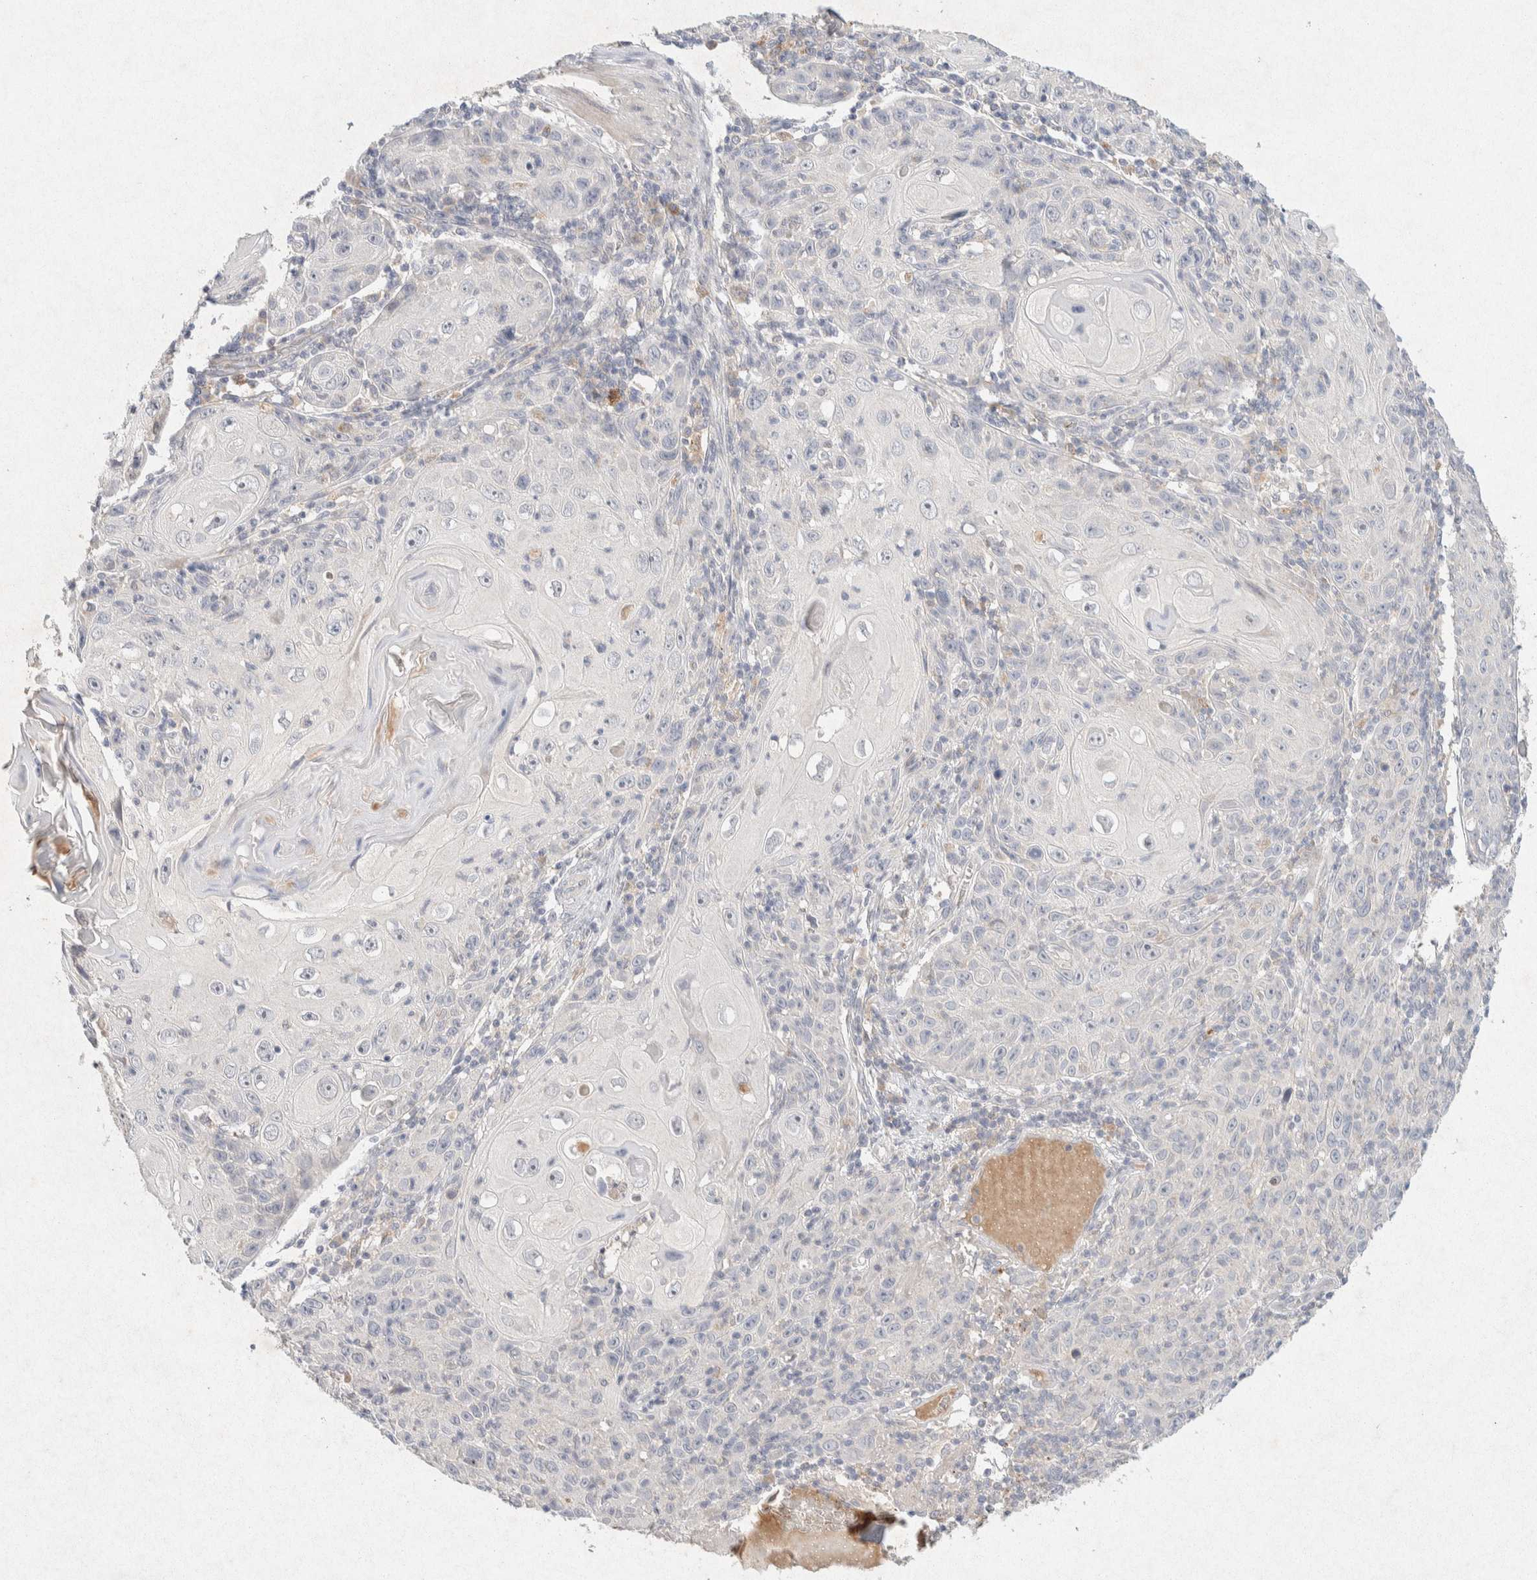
{"staining": {"intensity": "negative", "quantity": "none", "location": "none"}, "tissue": "skin cancer", "cell_type": "Tumor cells", "image_type": "cancer", "snomed": [{"axis": "morphology", "description": "Squamous cell carcinoma, NOS"}, {"axis": "topography", "description": "Skin"}], "caption": "A photomicrograph of human skin squamous cell carcinoma is negative for staining in tumor cells. (DAB IHC, high magnification).", "gene": "GNAI1", "patient": {"sex": "female", "age": 88}}